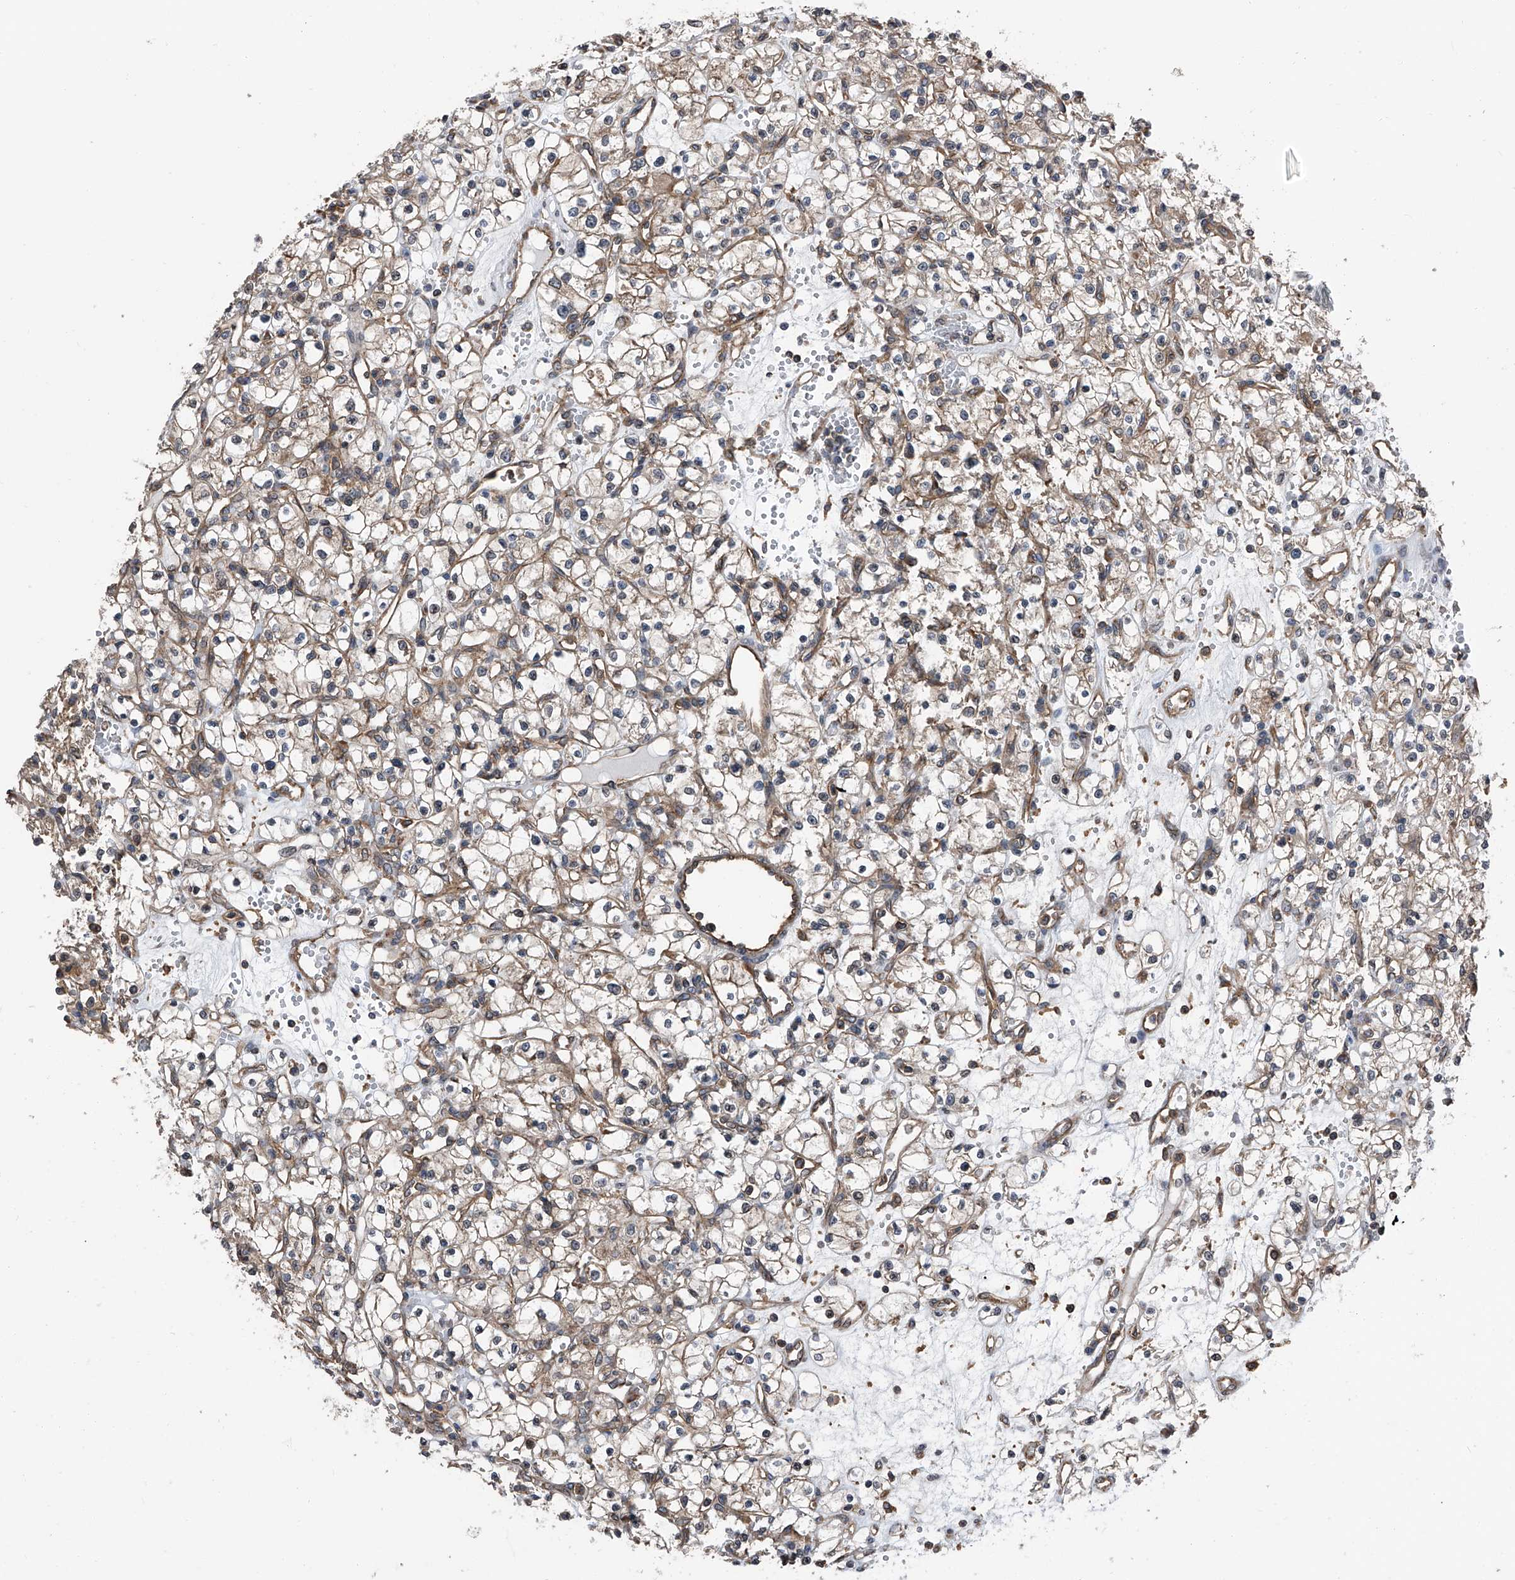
{"staining": {"intensity": "weak", "quantity": "25%-75%", "location": "cytoplasmic/membranous"}, "tissue": "renal cancer", "cell_type": "Tumor cells", "image_type": "cancer", "snomed": [{"axis": "morphology", "description": "Adenocarcinoma, NOS"}, {"axis": "topography", "description": "Kidney"}], "caption": "Immunohistochemistry photomicrograph of human renal cancer stained for a protein (brown), which demonstrates low levels of weak cytoplasmic/membranous positivity in about 25%-75% of tumor cells.", "gene": "KCNJ2", "patient": {"sex": "female", "age": 59}}